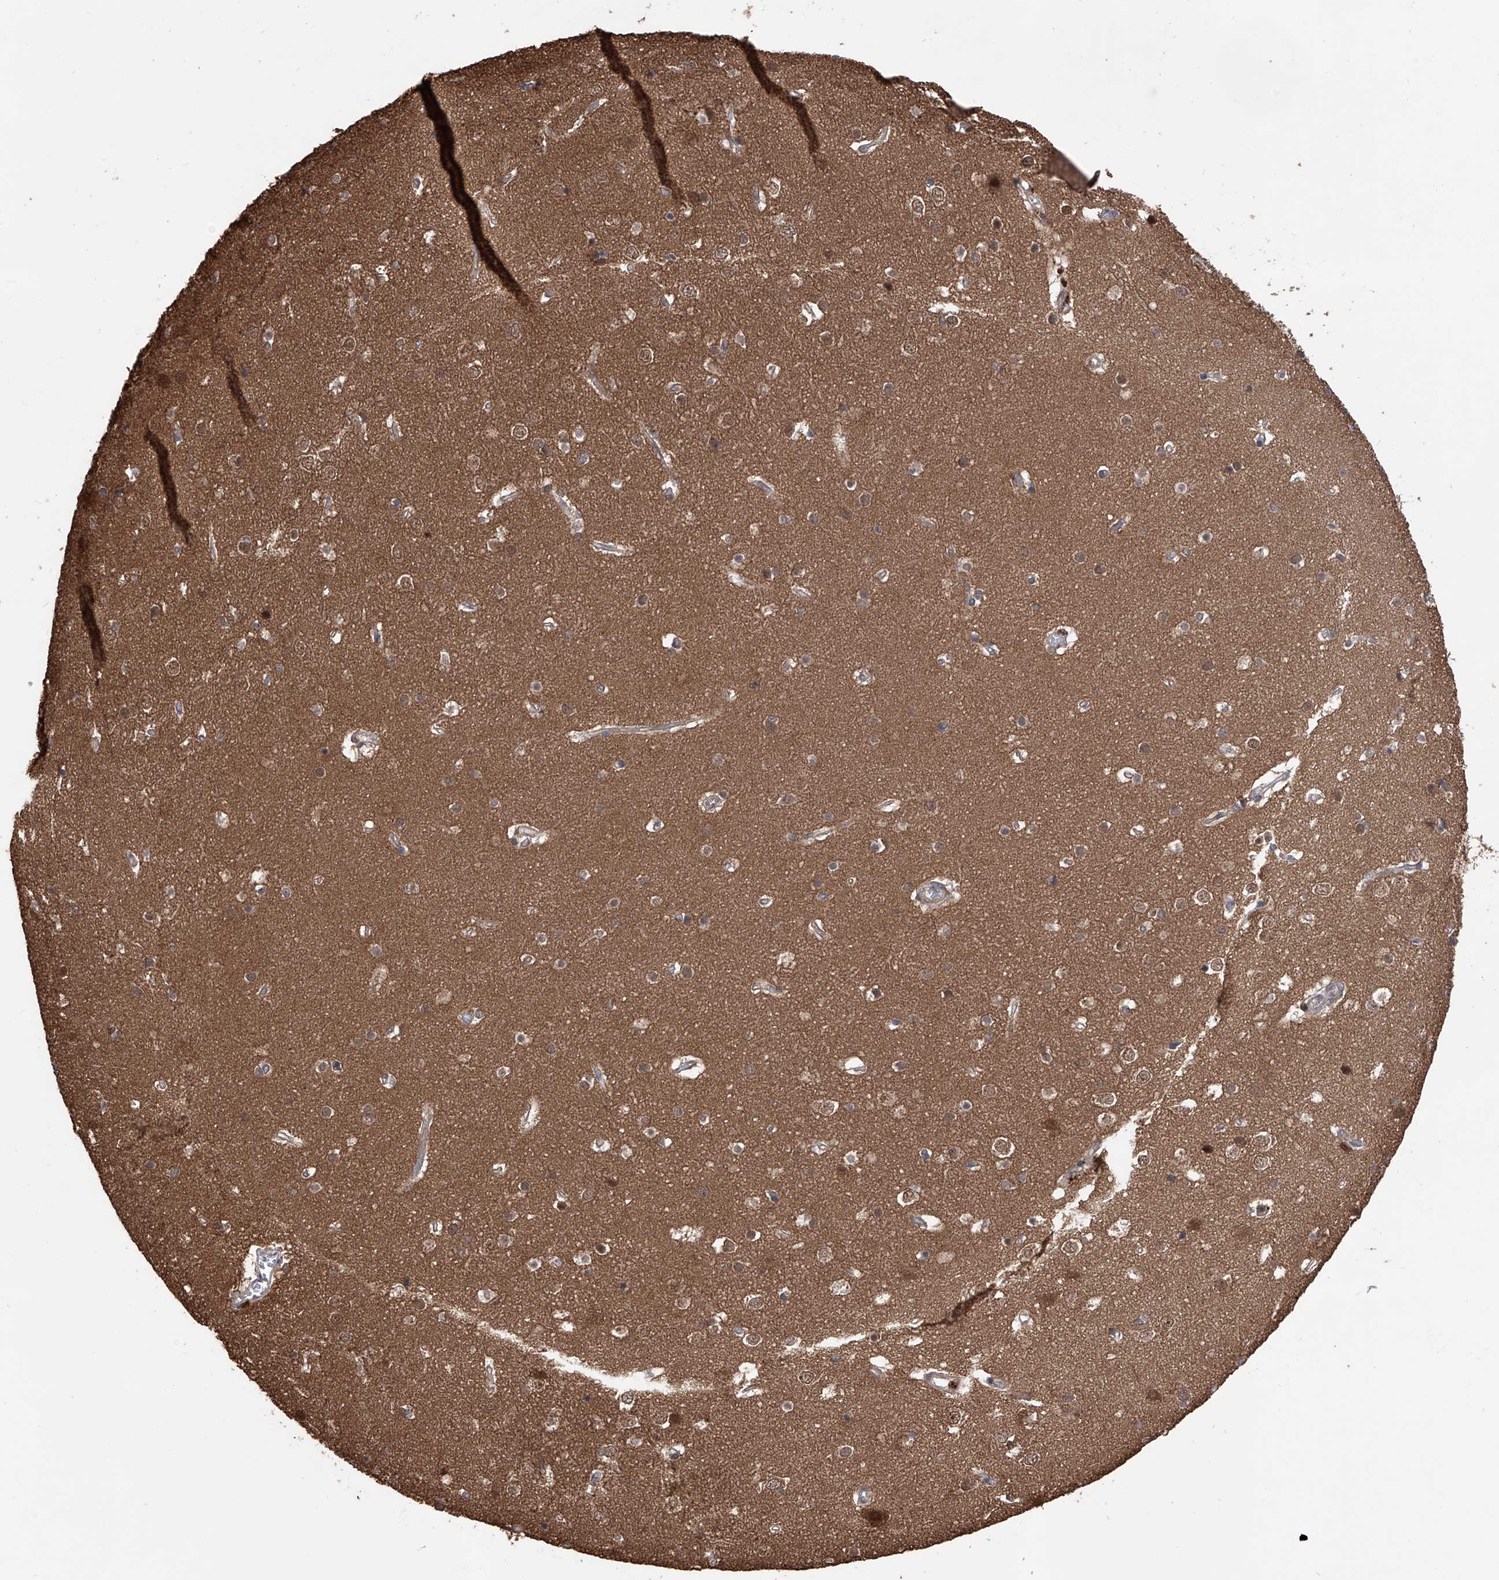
{"staining": {"intensity": "weak", "quantity": ">75%", "location": "cytoplasmic/membranous"}, "tissue": "cerebral cortex", "cell_type": "Endothelial cells", "image_type": "normal", "snomed": [{"axis": "morphology", "description": "Normal tissue, NOS"}, {"axis": "topography", "description": "Cerebral cortex"}], "caption": "This is a photomicrograph of IHC staining of benign cerebral cortex, which shows weak positivity in the cytoplasmic/membranous of endothelial cells.", "gene": "LYSMD4", "patient": {"sex": "male", "age": 54}}